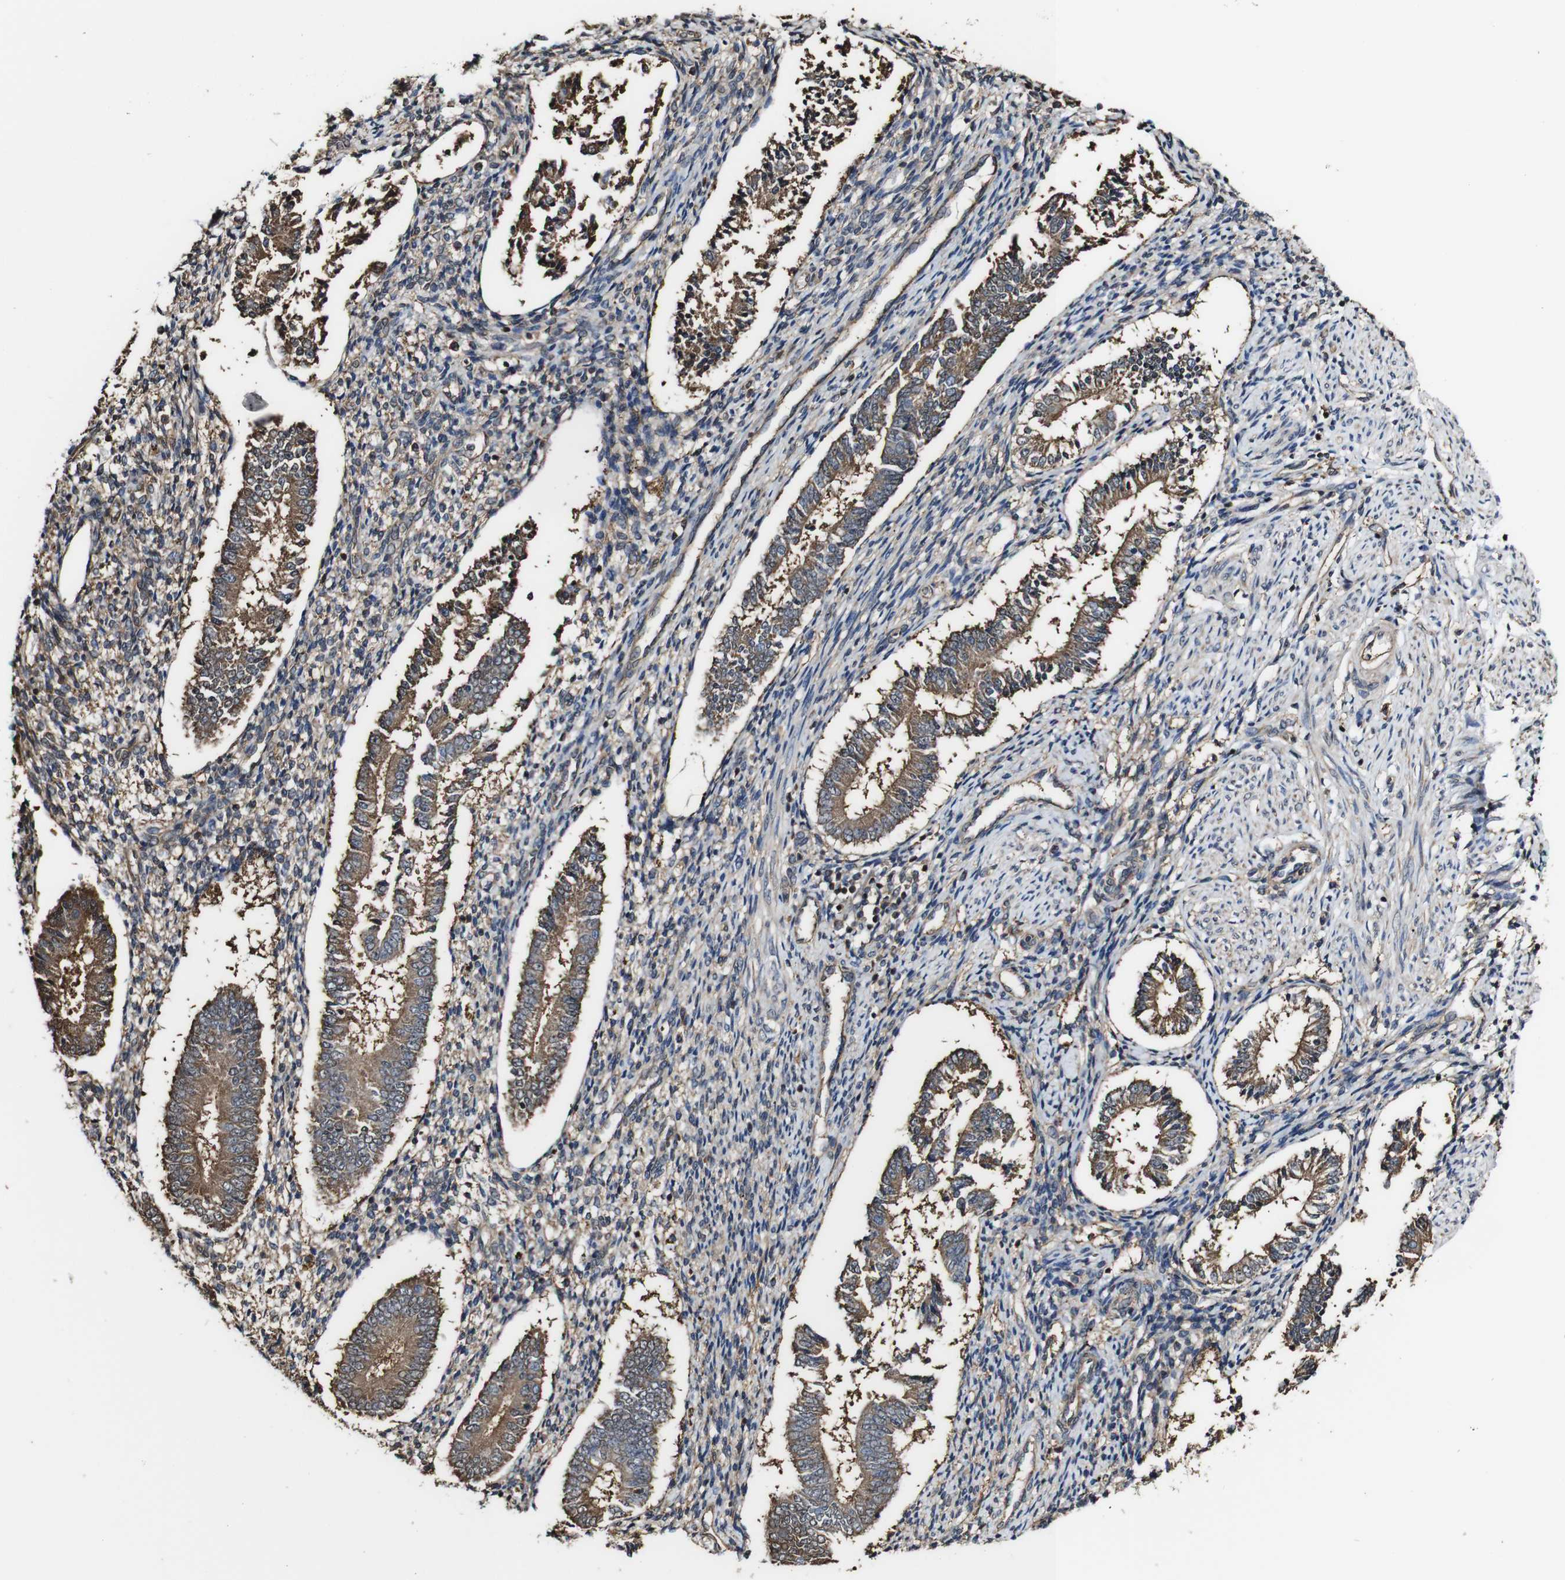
{"staining": {"intensity": "negative", "quantity": "none", "location": "none"}, "tissue": "endometrium", "cell_type": "Cells in endometrial stroma", "image_type": "normal", "snomed": [{"axis": "morphology", "description": "Normal tissue, NOS"}, {"axis": "topography", "description": "Endometrium"}], "caption": "Immunohistochemical staining of normal endometrium demonstrates no significant staining in cells in endometrial stroma.", "gene": "PTPRR", "patient": {"sex": "female", "age": 42}}